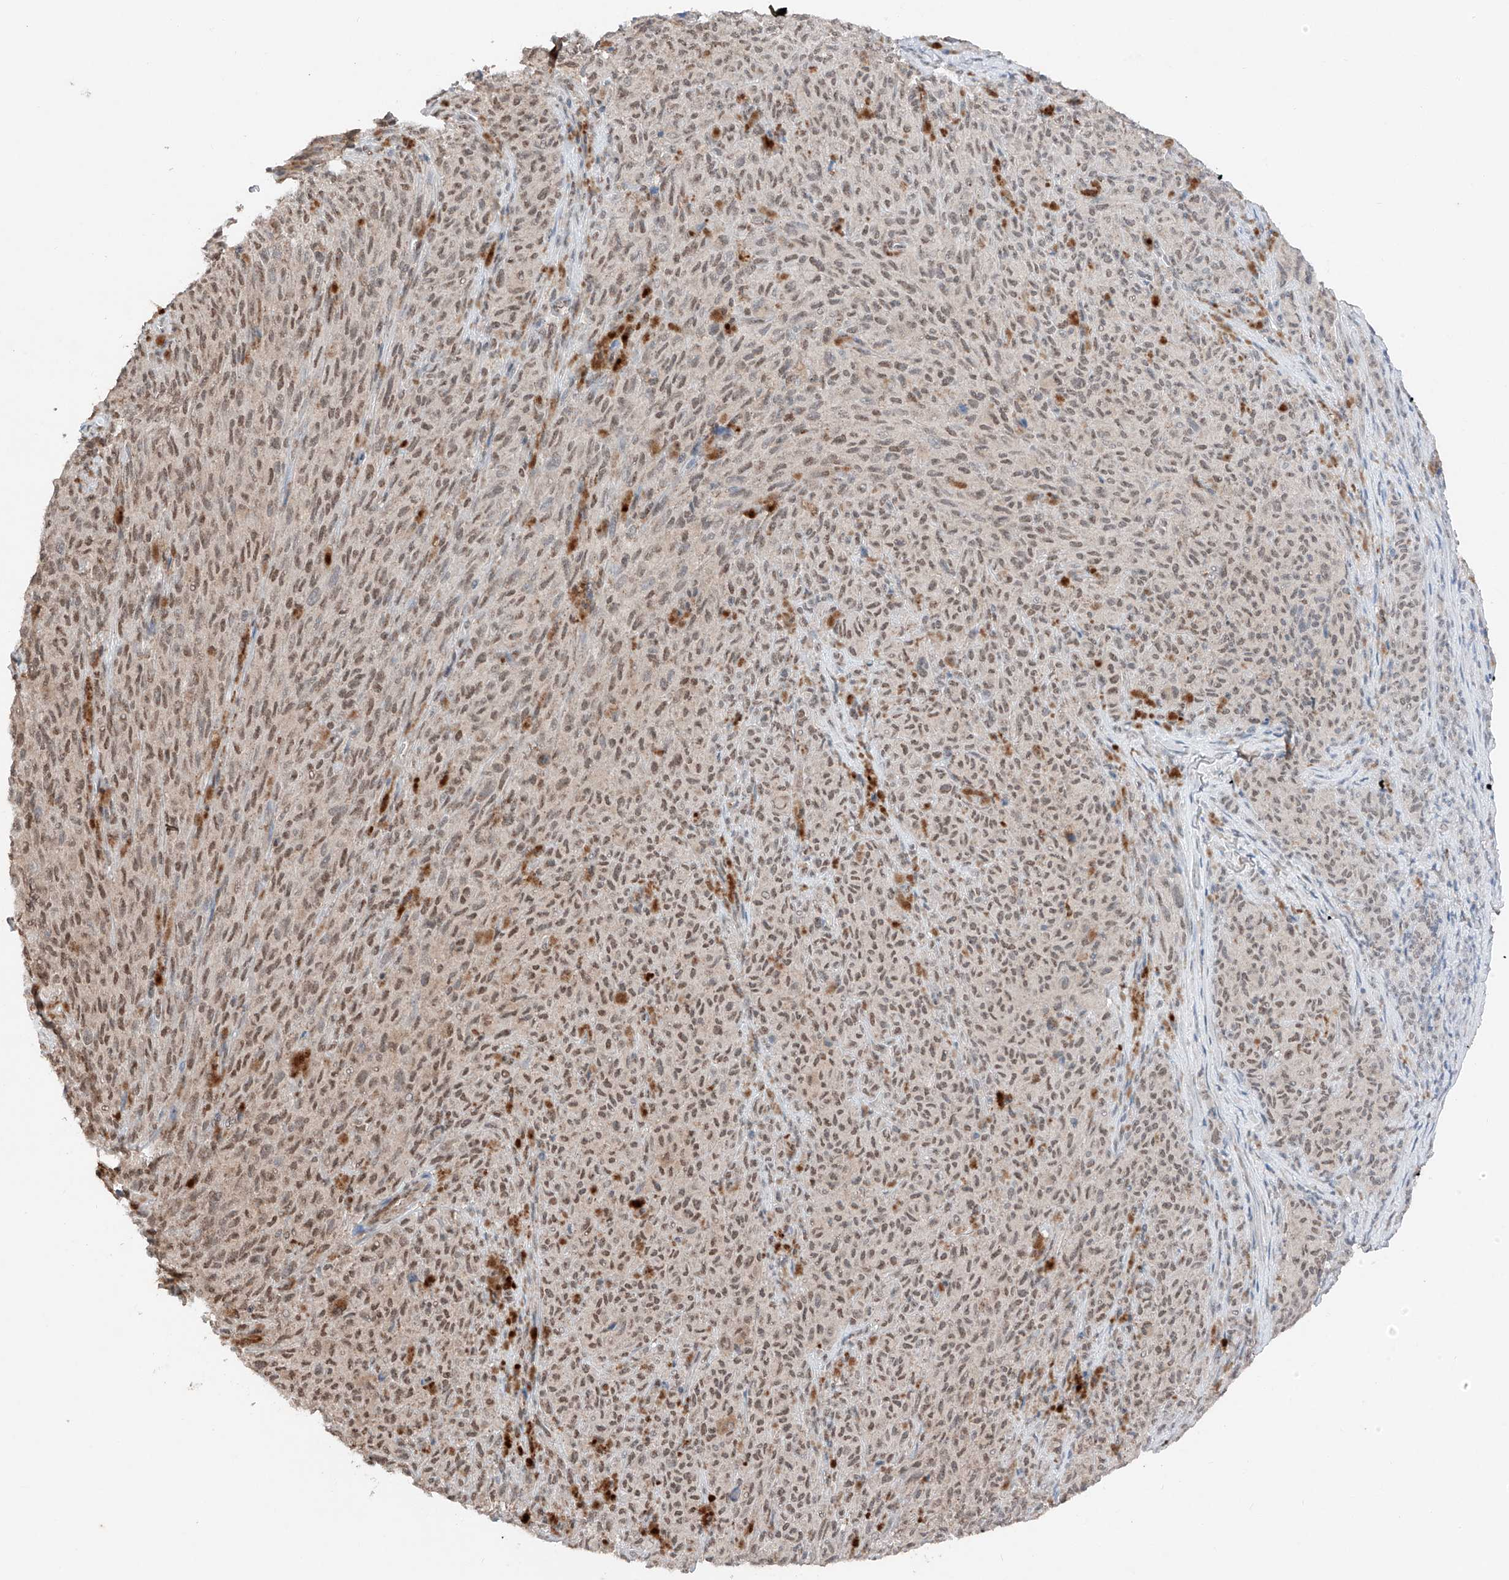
{"staining": {"intensity": "weak", "quantity": ">75%", "location": "nuclear"}, "tissue": "melanoma", "cell_type": "Tumor cells", "image_type": "cancer", "snomed": [{"axis": "morphology", "description": "Malignant melanoma, NOS"}, {"axis": "topography", "description": "Skin"}], "caption": "An image of human melanoma stained for a protein displays weak nuclear brown staining in tumor cells. The protein is shown in brown color, while the nuclei are stained blue.", "gene": "TBX4", "patient": {"sex": "female", "age": 82}}